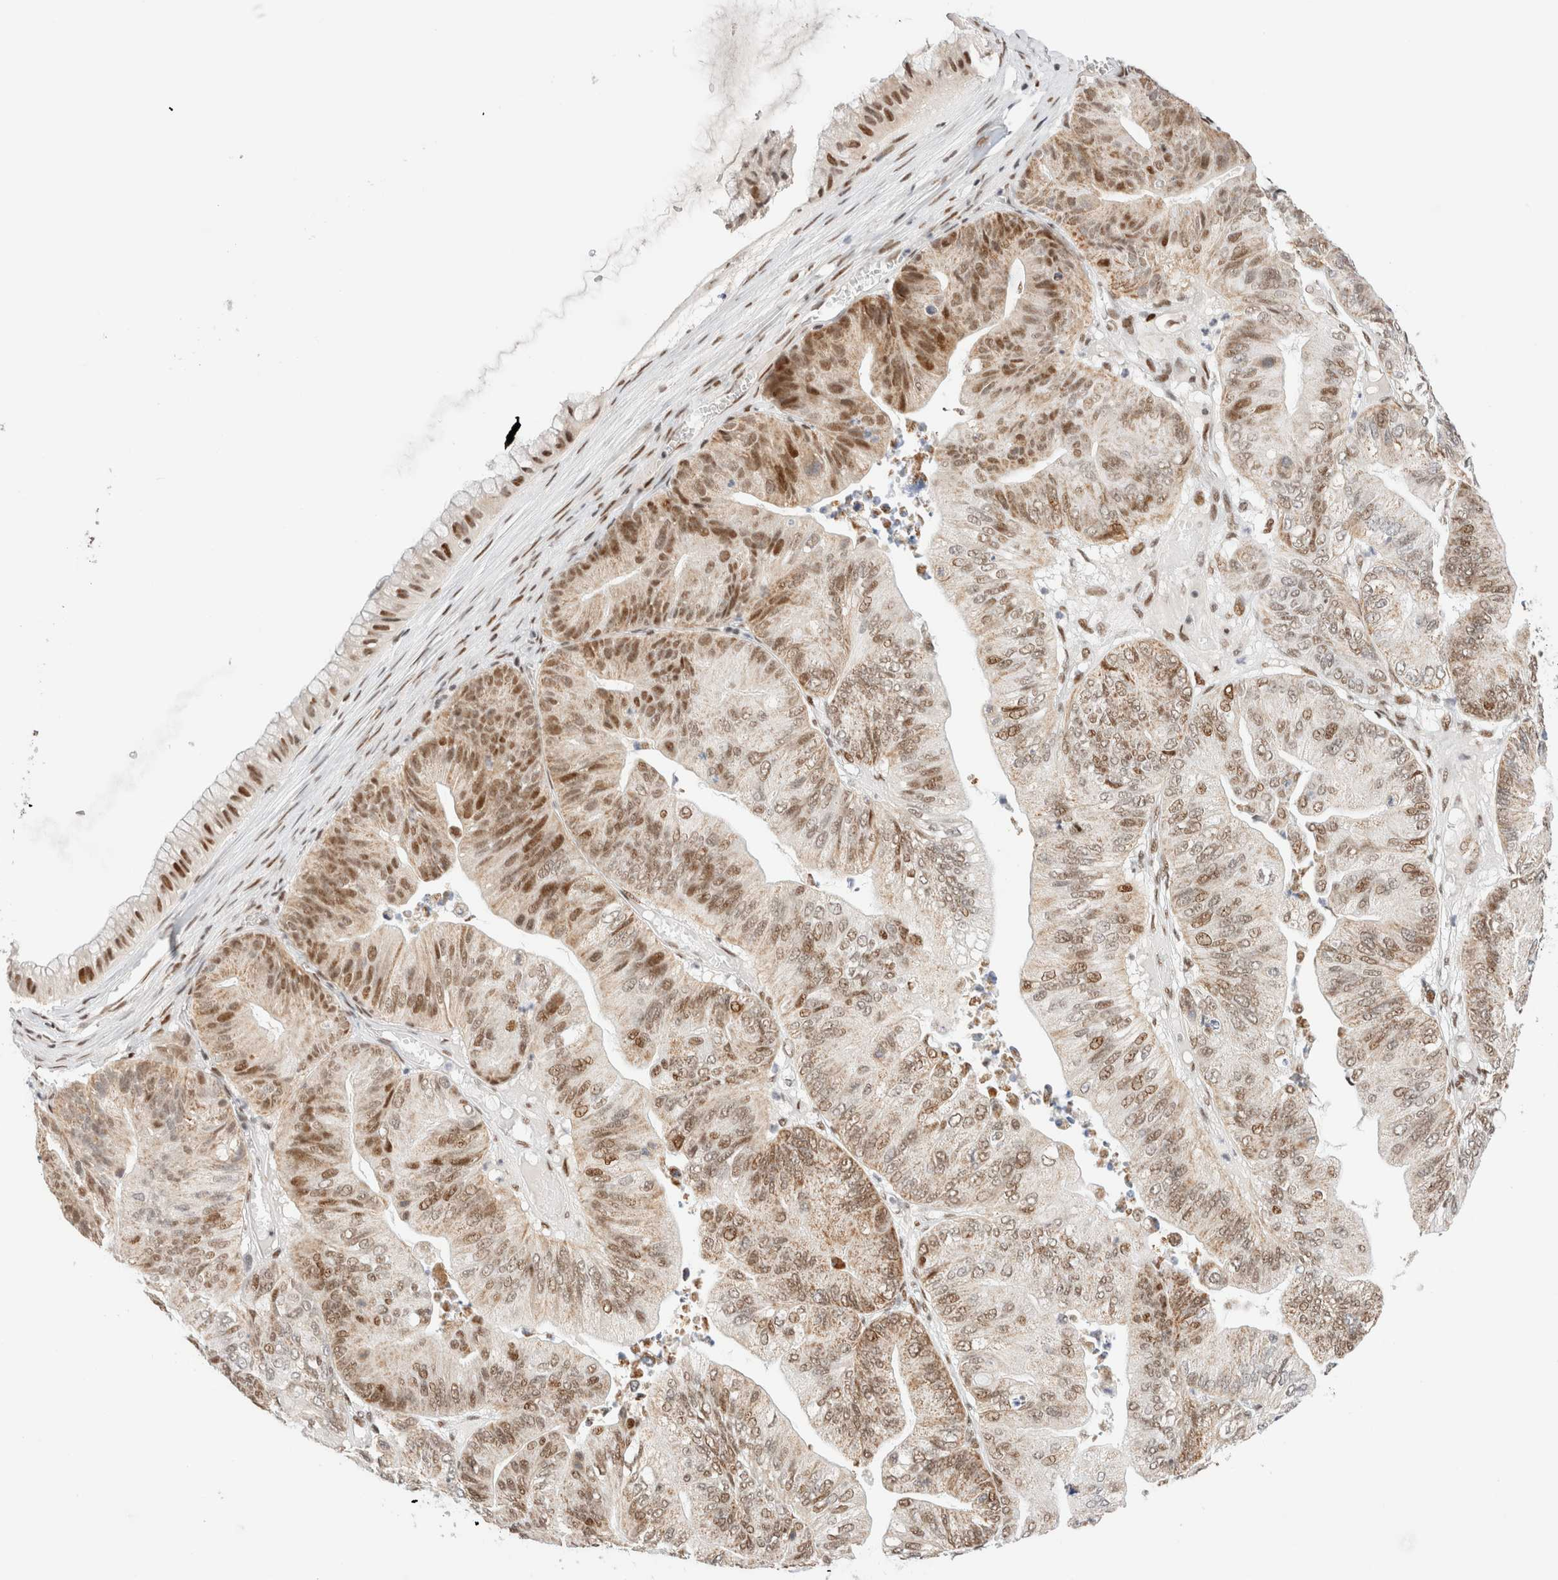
{"staining": {"intensity": "moderate", "quantity": ">75%", "location": "nuclear"}, "tissue": "ovarian cancer", "cell_type": "Tumor cells", "image_type": "cancer", "snomed": [{"axis": "morphology", "description": "Cystadenocarcinoma, mucinous, NOS"}, {"axis": "topography", "description": "Ovary"}], "caption": "Immunohistochemistry histopathology image of neoplastic tissue: ovarian cancer stained using immunohistochemistry exhibits medium levels of moderate protein expression localized specifically in the nuclear of tumor cells, appearing as a nuclear brown color.", "gene": "ZNF282", "patient": {"sex": "female", "age": 61}}